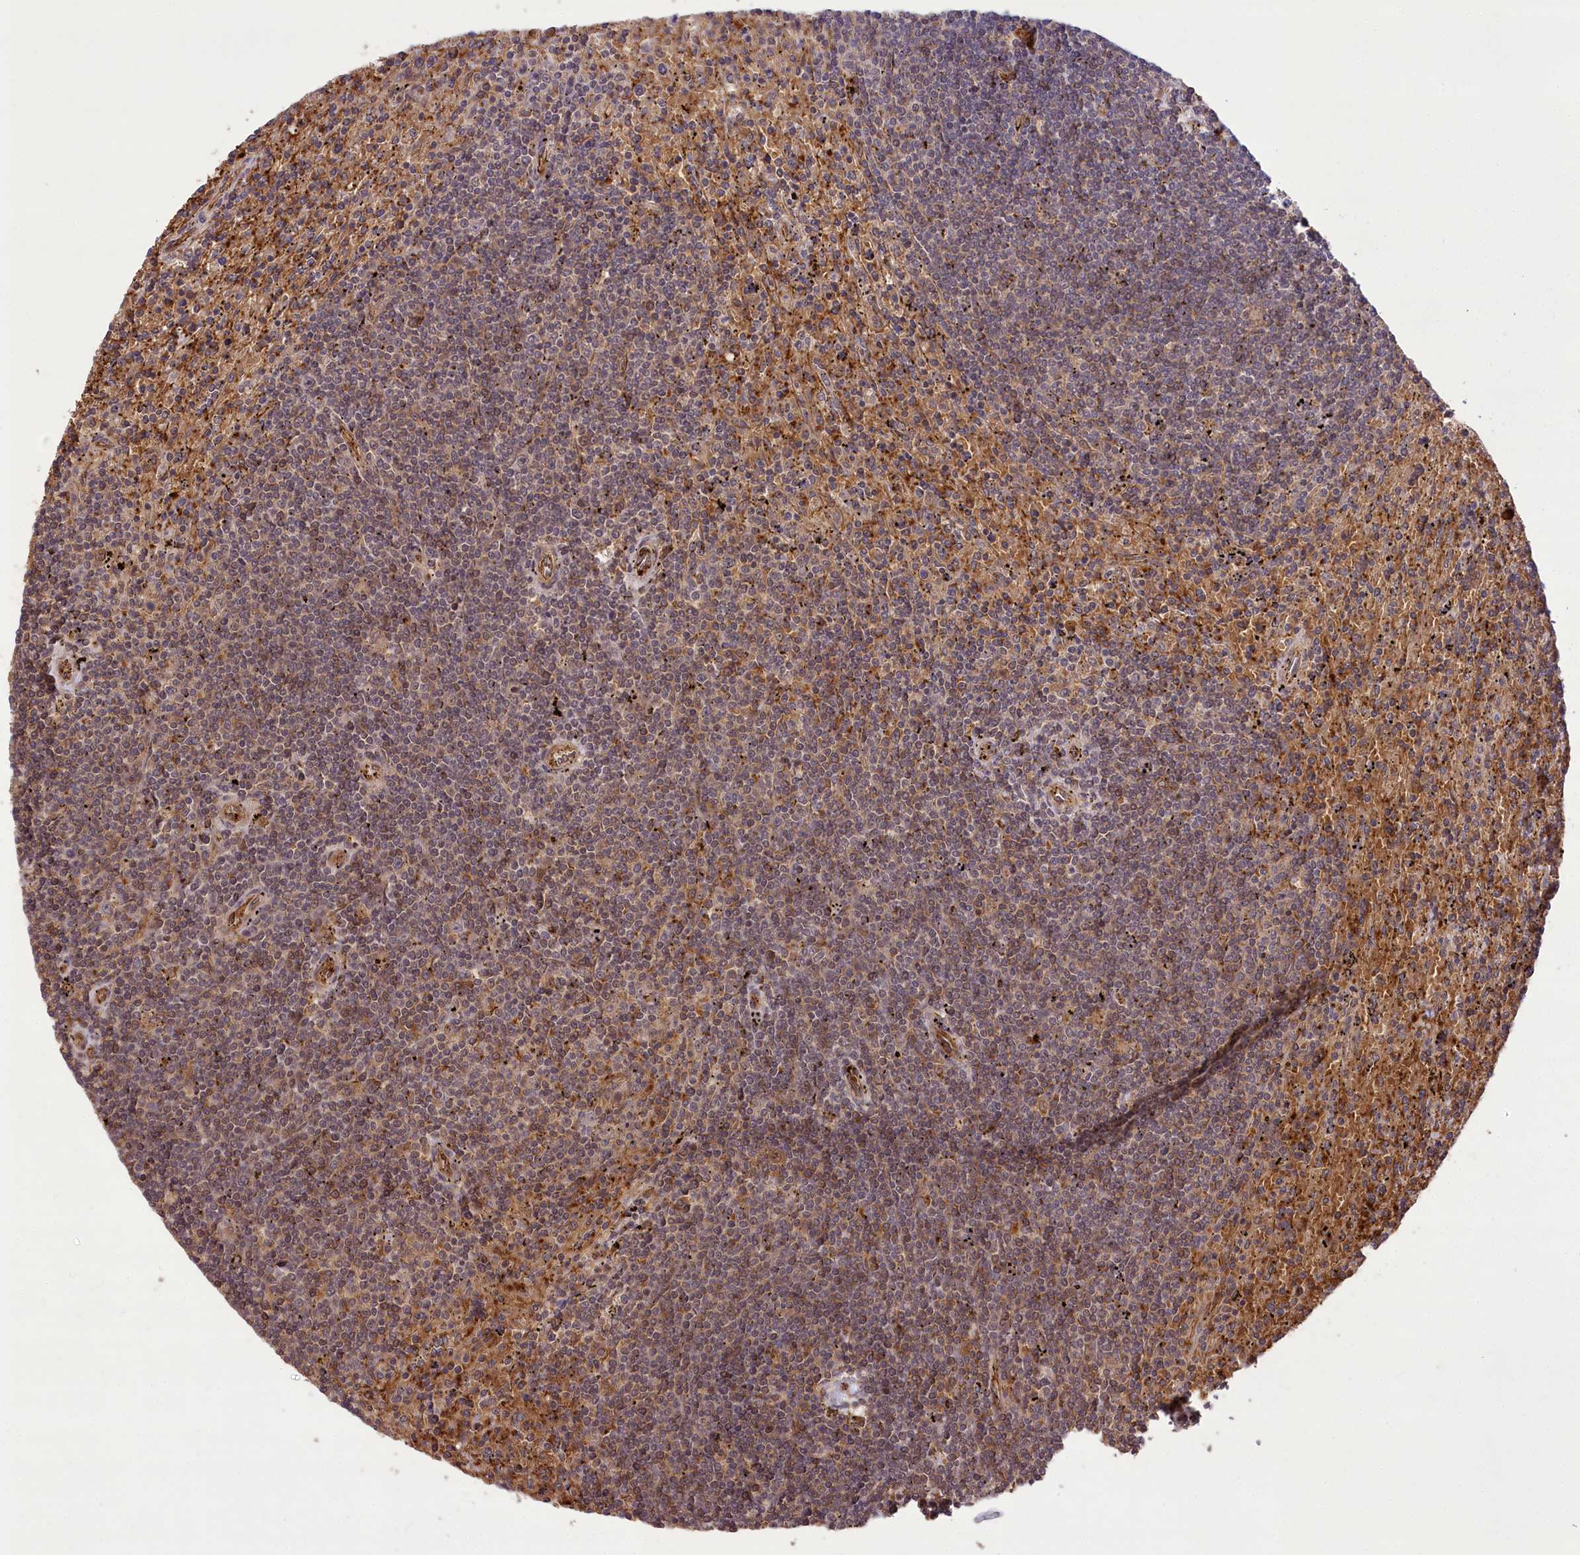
{"staining": {"intensity": "weak", "quantity": "25%-75%", "location": "nuclear"}, "tissue": "lymphoma", "cell_type": "Tumor cells", "image_type": "cancer", "snomed": [{"axis": "morphology", "description": "Malignant lymphoma, non-Hodgkin's type, Low grade"}, {"axis": "topography", "description": "Spleen"}], "caption": "Human lymphoma stained for a protein (brown) demonstrates weak nuclear positive expression in approximately 25%-75% of tumor cells.", "gene": "CARD19", "patient": {"sex": "male", "age": 76}}